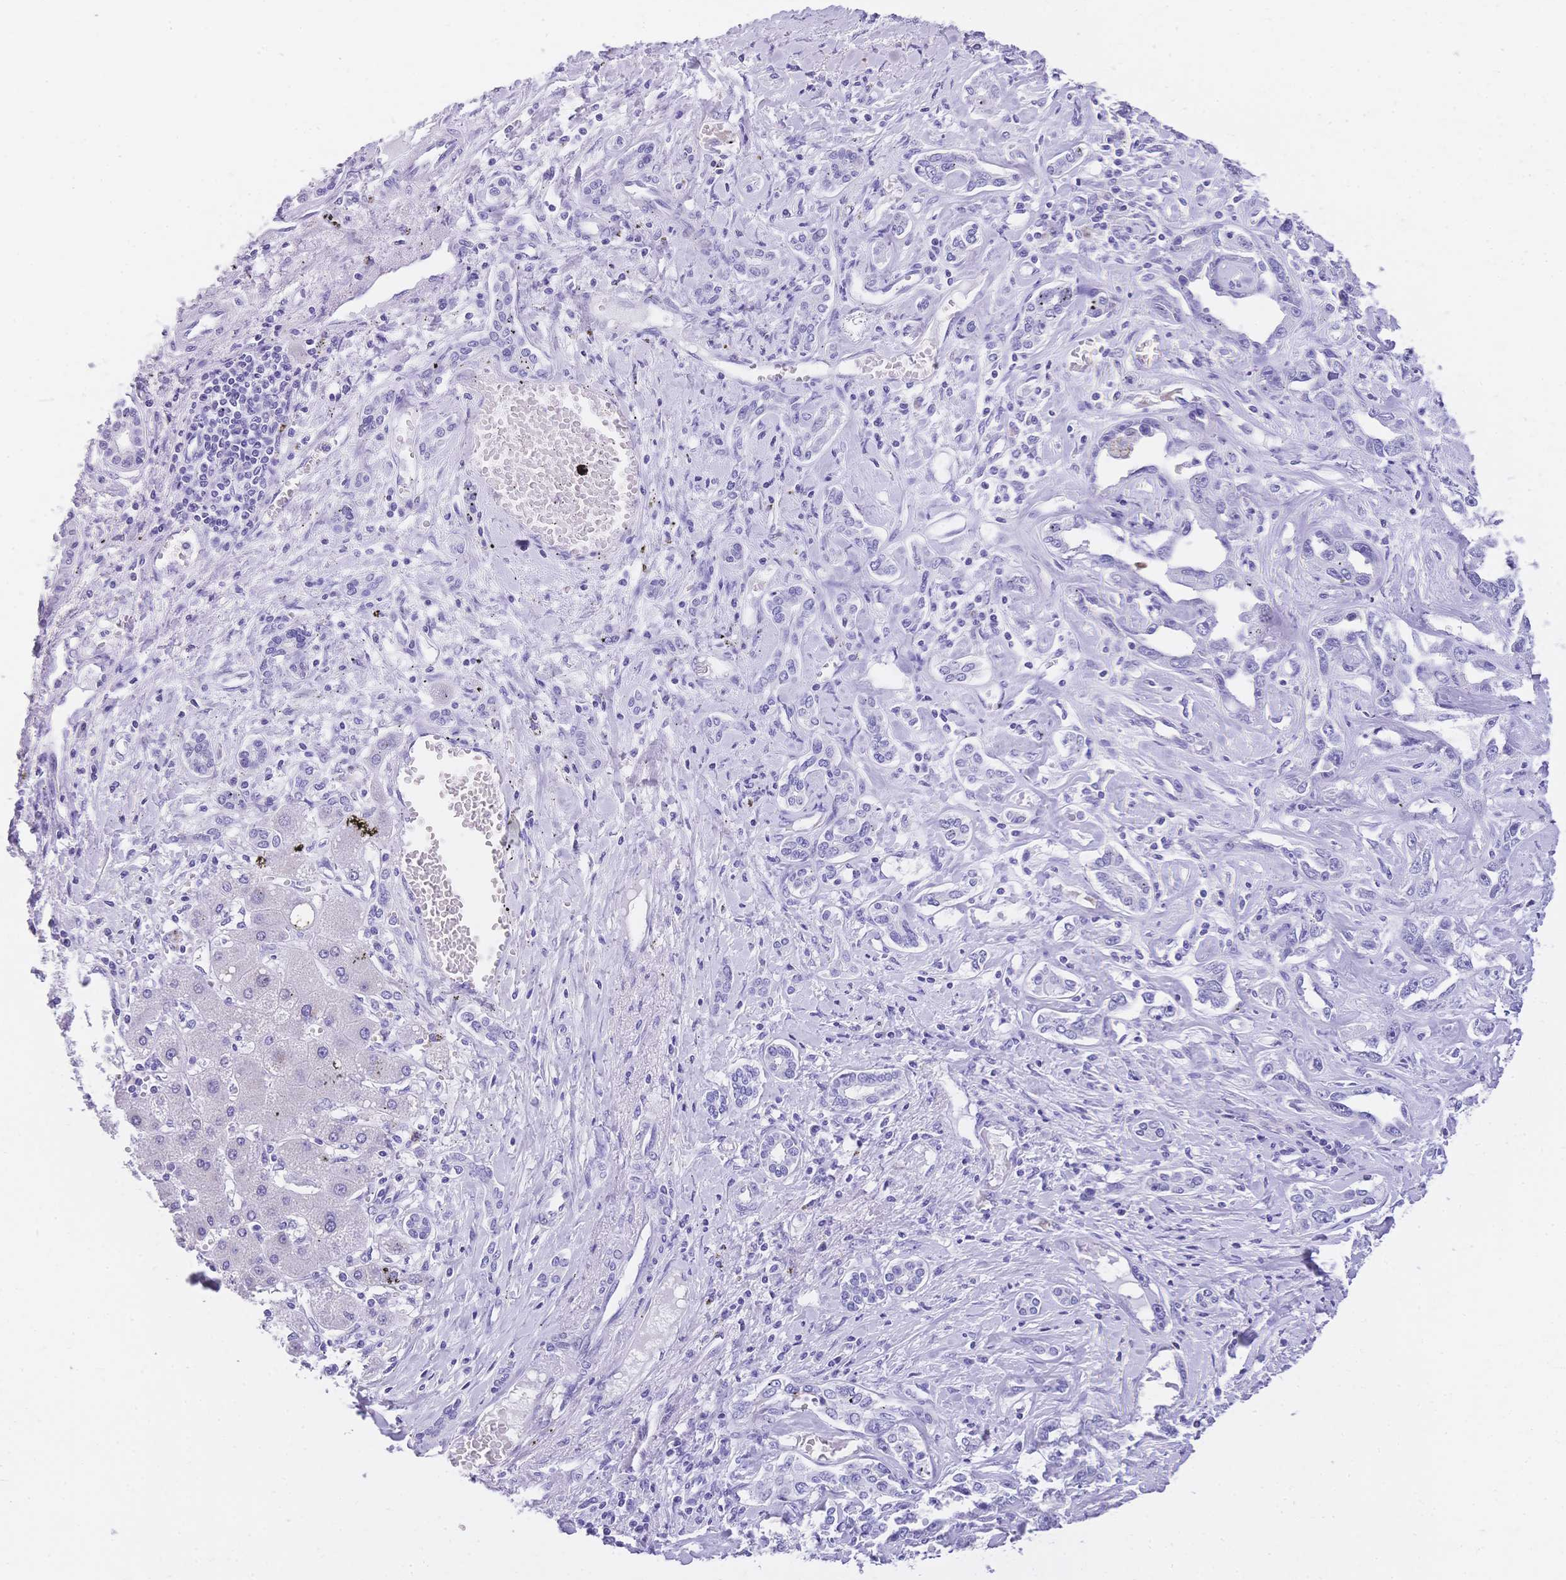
{"staining": {"intensity": "negative", "quantity": "none", "location": "none"}, "tissue": "liver cancer", "cell_type": "Tumor cells", "image_type": "cancer", "snomed": [{"axis": "morphology", "description": "Cholangiocarcinoma"}, {"axis": "topography", "description": "Liver"}], "caption": "Immunohistochemistry (IHC) image of neoplastic tissue: human liver cancer stained with DAB (3,3'-diaminobenzidine) demonstrates no significant protein staining in tumor cells.", "gene": "MUC21", "patient": {"sex": "male", "age": 59}}